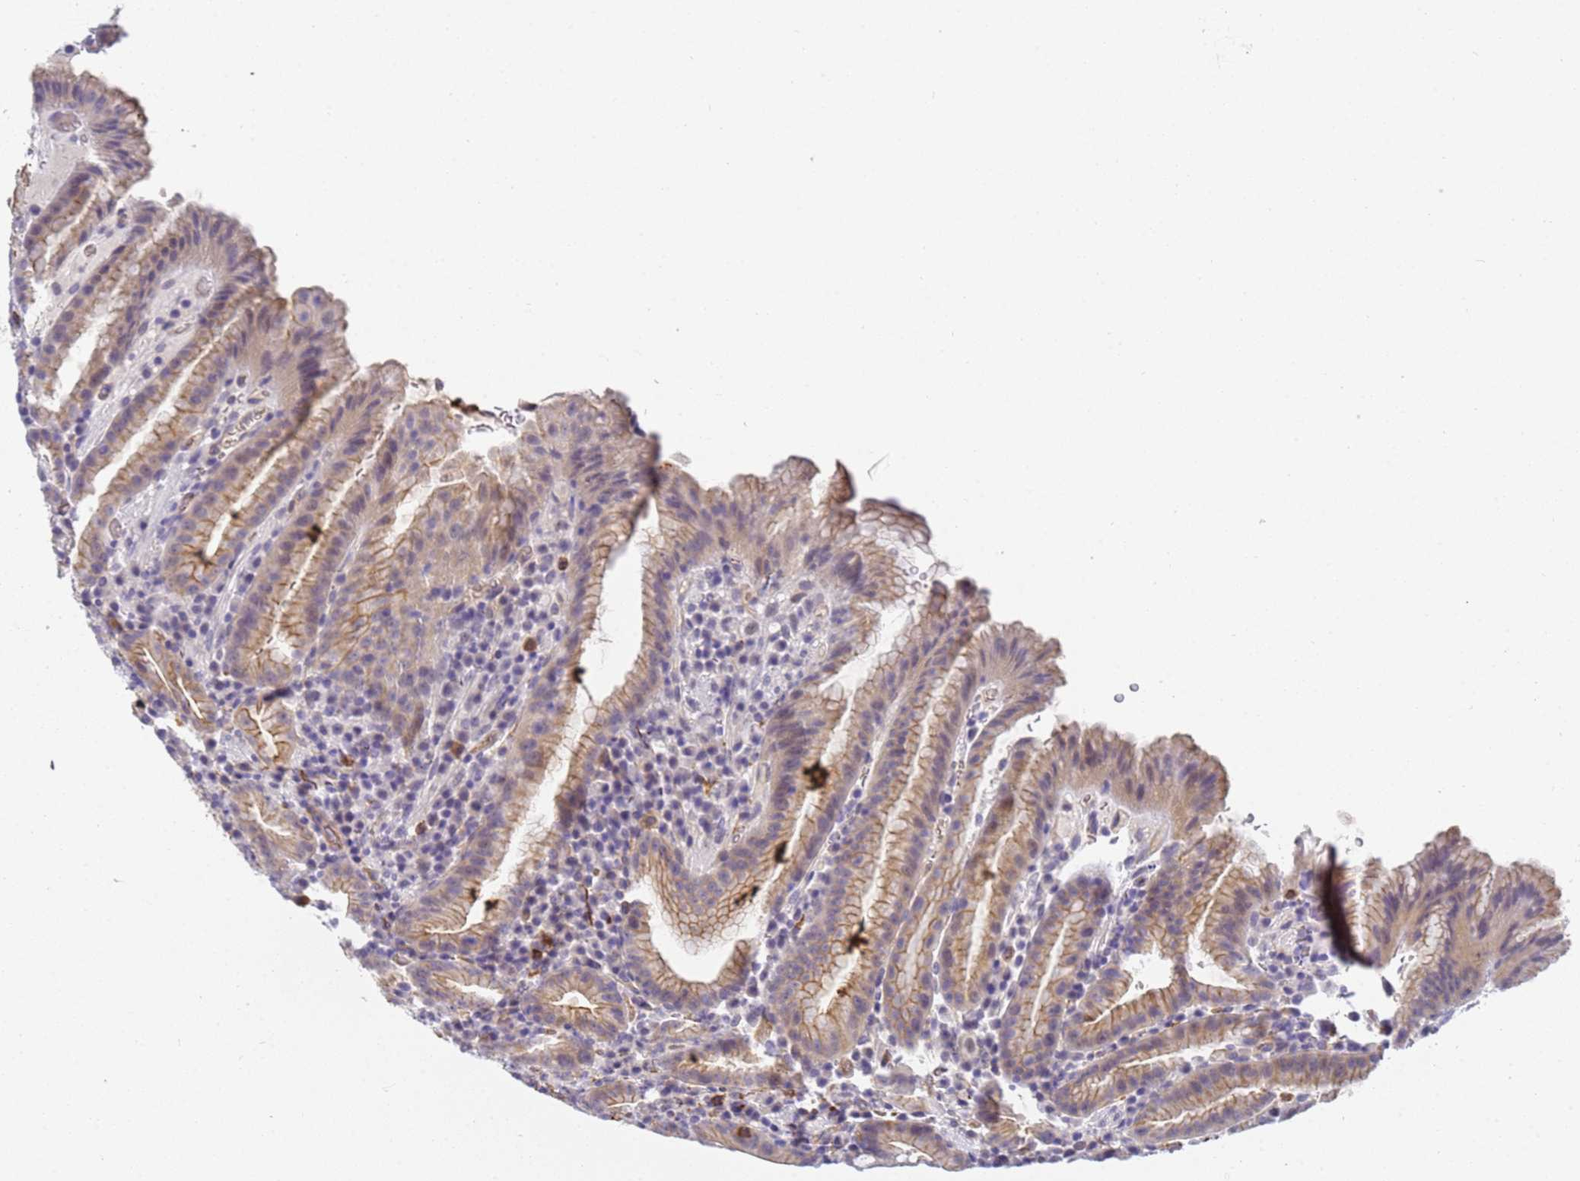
{"staining": {"intensity": "moderate", "quantity": "25%-75%", "location": "cytoplasmic/membranous"}, "tissue": "stomach", "cell_type": "Glandular cells", "image_type": "normal", "snomed": [{"axis": "morphology", "description": "Normal tissue, NOS"}, {"axis": "morphology", "description": "Inflammation, NOS"}, {"axis": "topography", "description": "Stomach"}], "caption": "A micrograph showing moderate cytoplasmic/membranous expression in approximately 25%-75% of glandular cells in unremarkable stomach, as visualized by brown immunohistochemical staining.", "gene": "GON4L", "patient": {"sex": "male", "age": 79}}